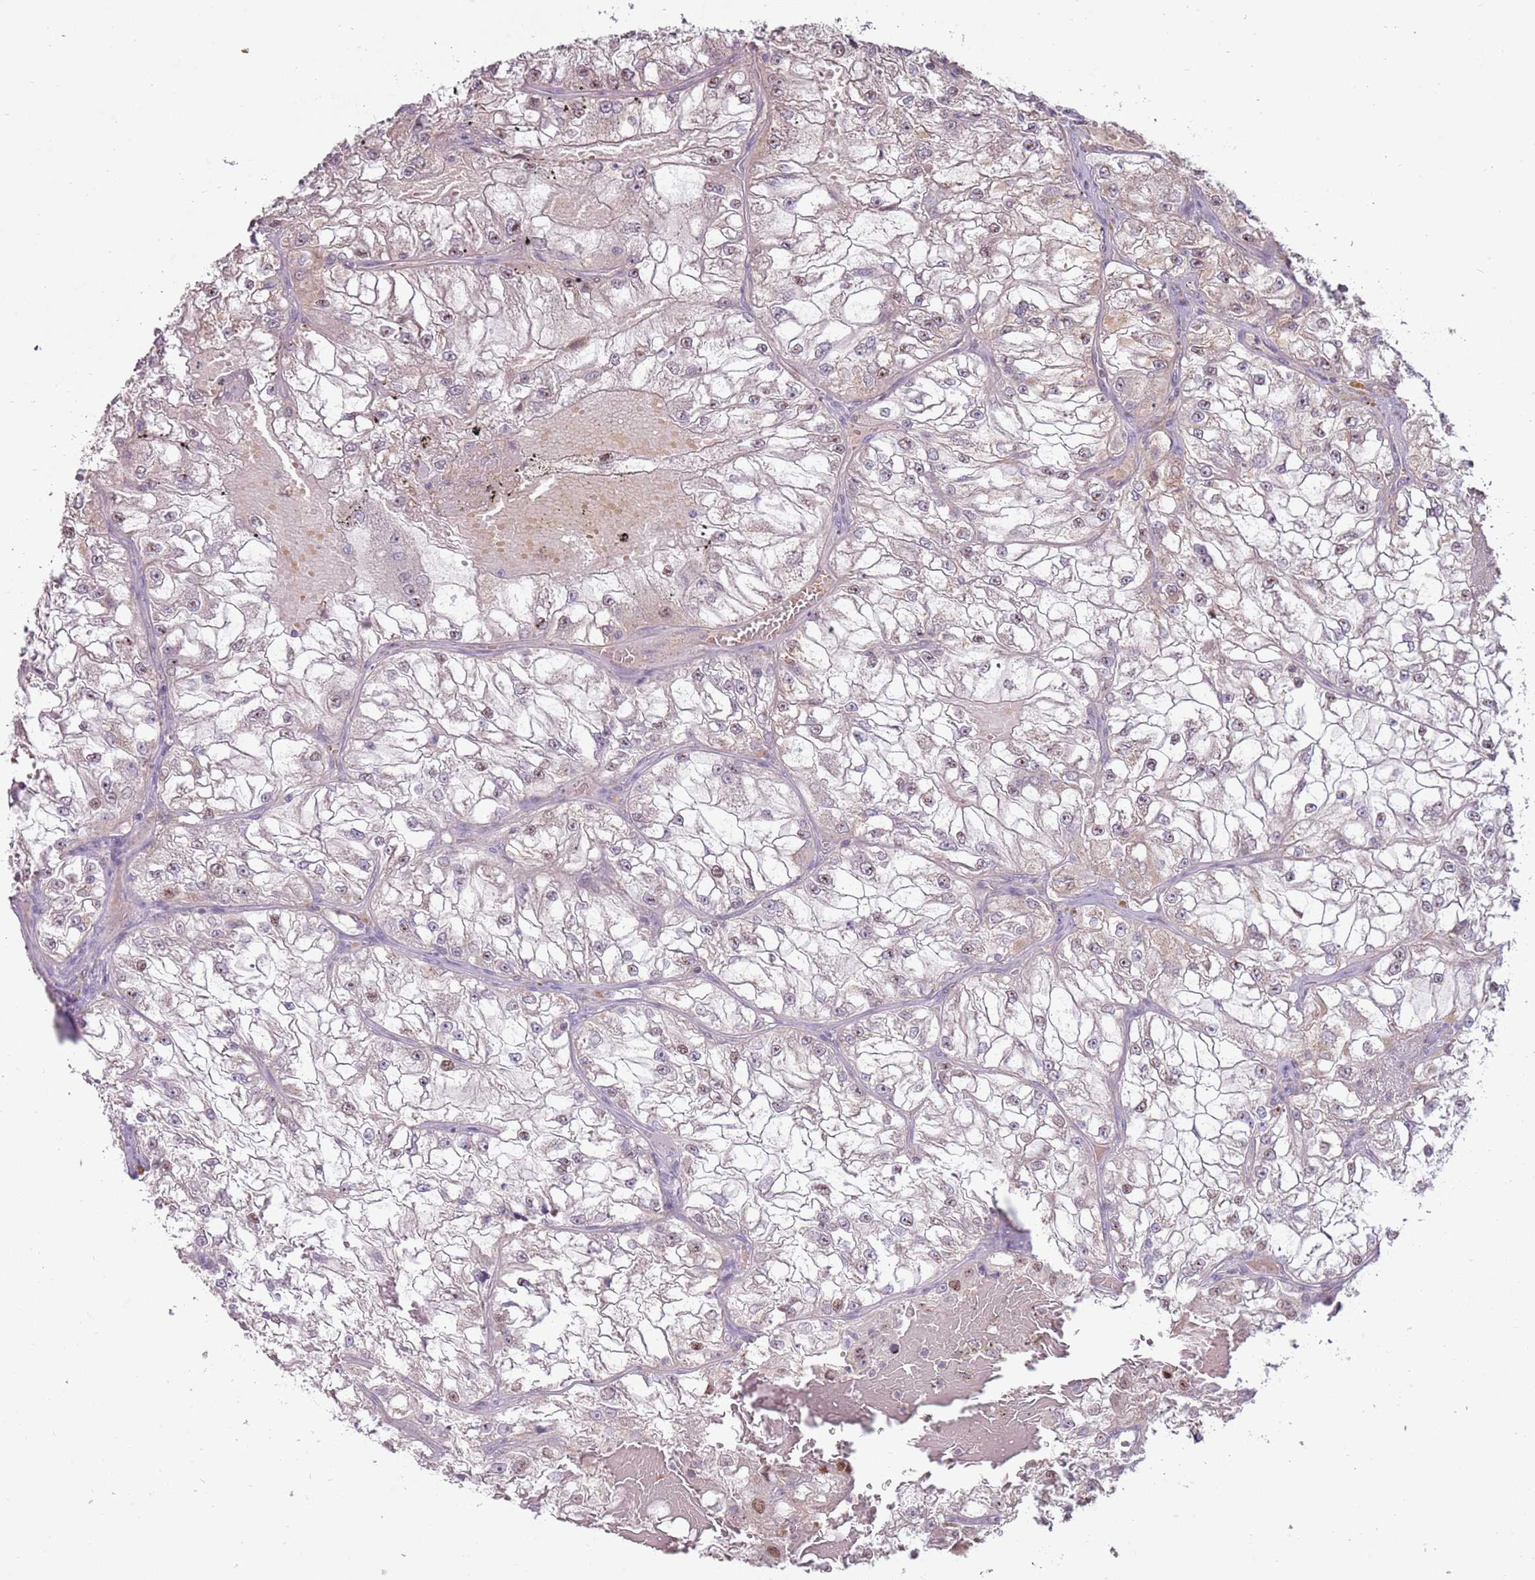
{"staining": {"intensity": "weak", "quantity": "<25%", "location": "nuclear"}, "tissue": "renal cancer", "cell_type": "Tumor cells", "image_type": "cancer", "snomed": [{"axis": "morphology", "description": "Adenocarcinoma, NOS"}, {"axis": "topography", "description": "Kidney"}], "caption": "This is a micrograph of immunohistochemistry (IHC) staining of renal adenocarcinoma, which shows no positivity in tumor cells.", "gene": "SYS1", "patient": {"sex": "female", "age": 72}}